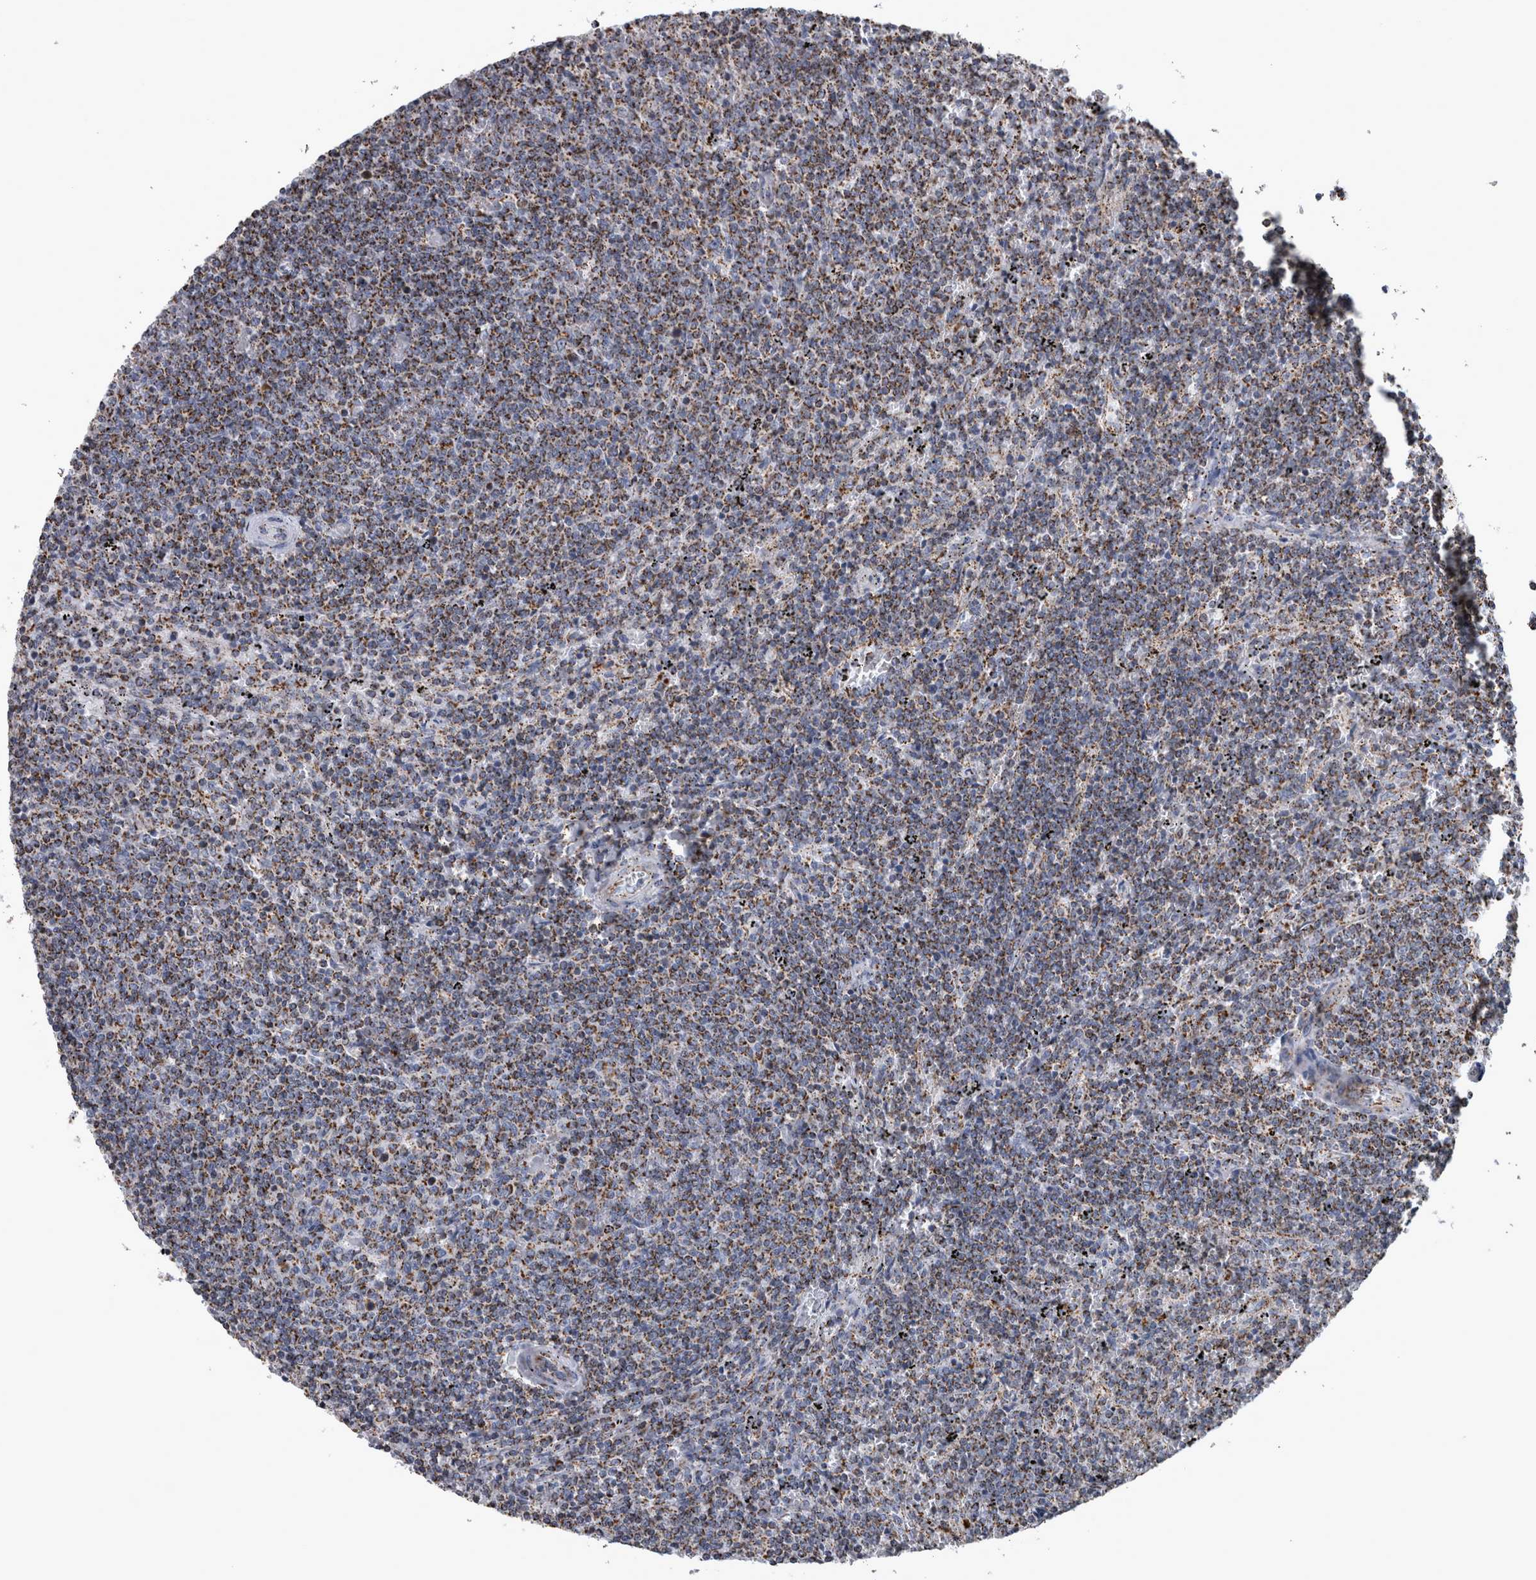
{"staining": {"intensity": "moderate", "quantity": ">75%", "location": "cytoplasmic/membranous"}, "tissue": "lymphoma", "cell_type": "Tumor cells", "image_type": "cancer", "snomed": [{"axis": "morphology", "description": "Malignant lymphoma, non-Hodgkin's type, Low grade"}, {"axis": "topography", "description": "Spleen"}], "caption": "Protein analysis of malignant lymphoma, non-Hodgkin's type (low-grade) tissue shows moderate cytoplasmic/membranous staining in approximately >75% of tumor cells. The staining was performed using DAB (3,3'-diaminobenzidine) to visualize the protein expression in brown, while the nuclei were stained in blue with hematoxylin (Magnification: 20x).", "gene": "MDH2", "patient": {"sex": "female", "age": 50}}